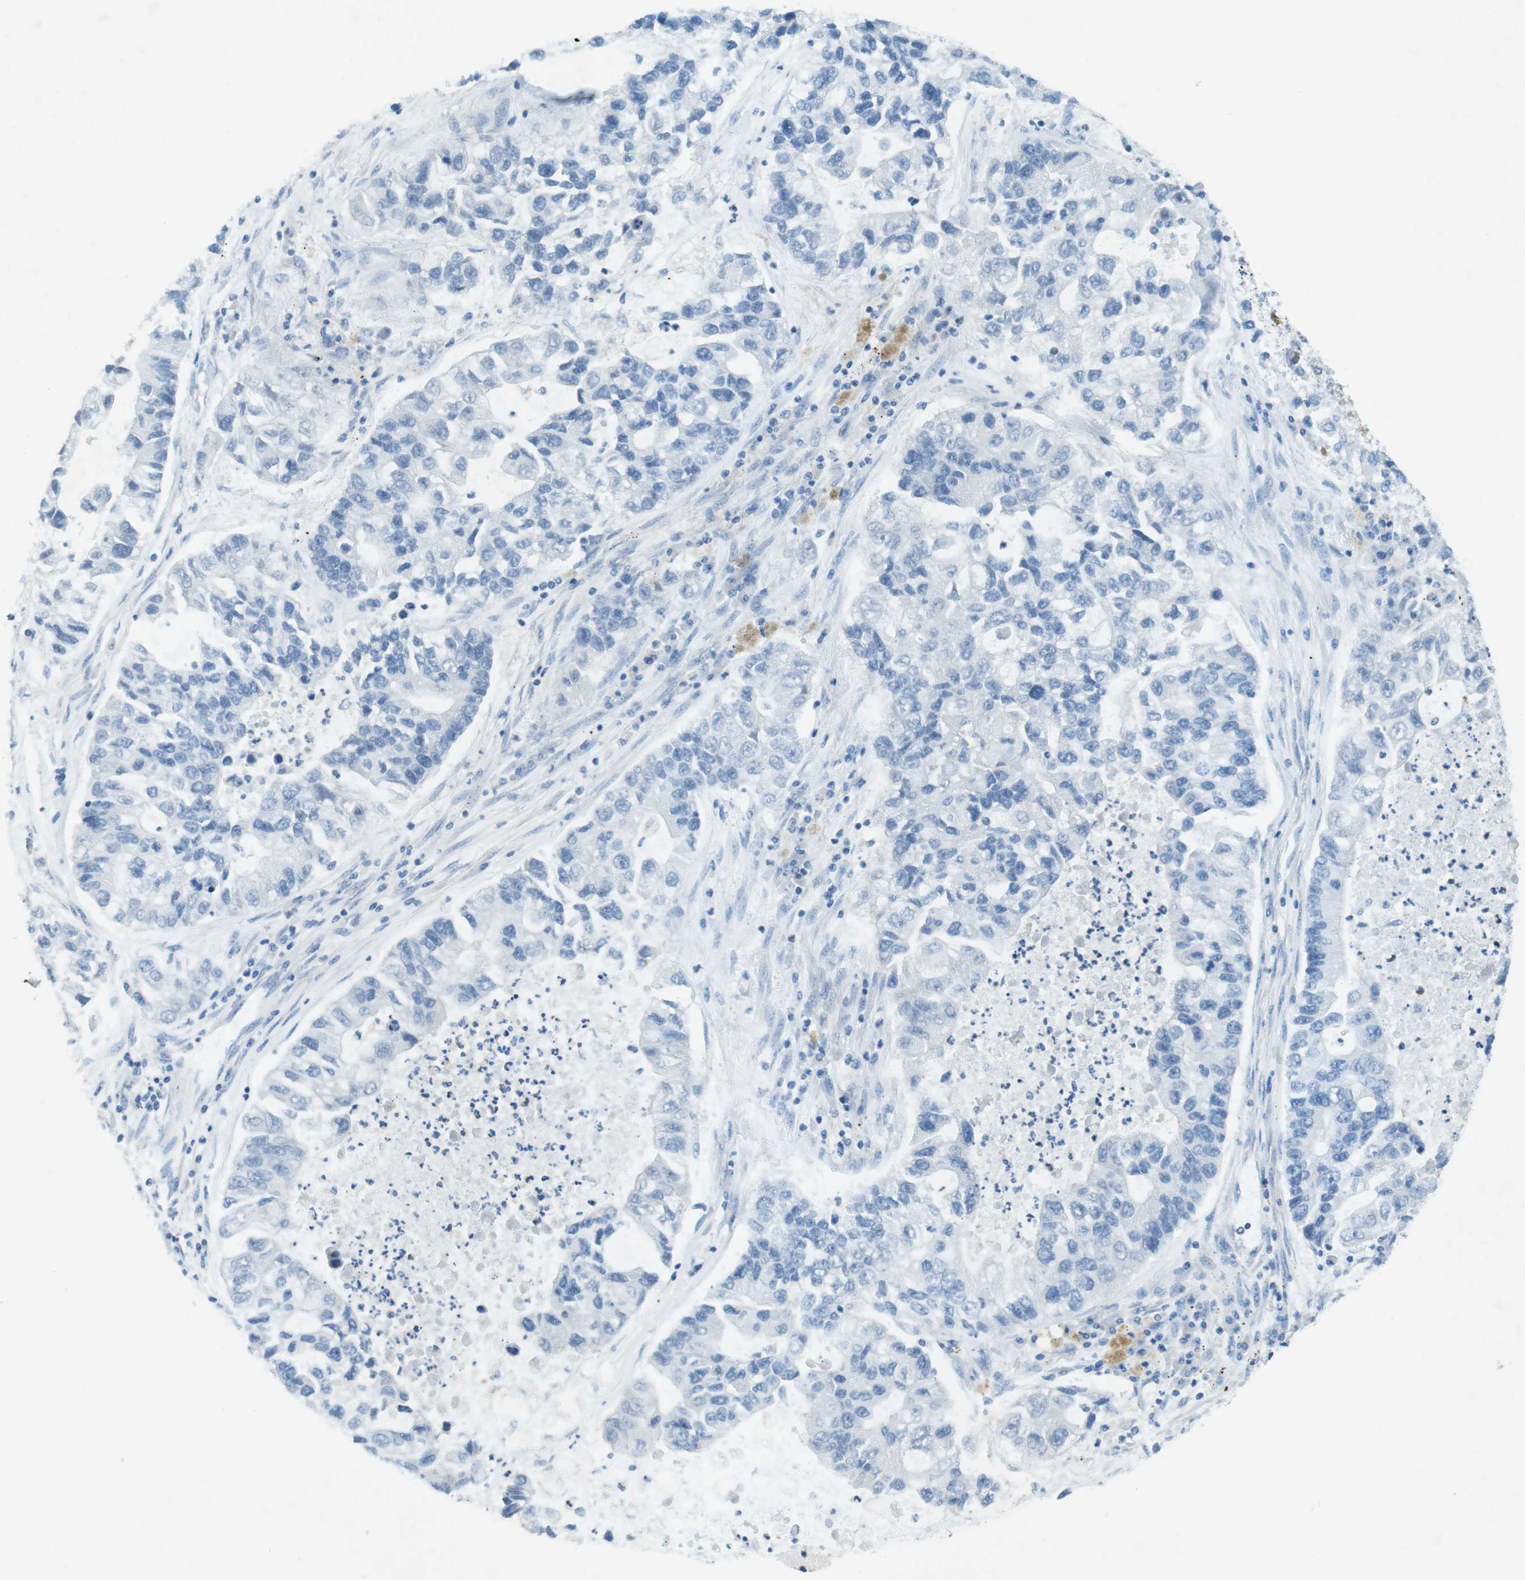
{"staining": {"intensity": "negative", "quantity": "none", "location": "none"}, "tissue": "lung cancer", "cell_type": "Tumor cells", "image_type": "cancer", "snomed": [{"axis": "morphology", "description": "Adenocarcinoma, NOS"}, {"axis": "topography", "description": "Lung"}], "caption": "IHC photomicrograph of neoplastic tissue: lung adenocarcinoma stained with DAB reveals no significant protein positivity in tumor cells.", "gene": "CD320", "patient": {"sex": "female", "age": 51}}